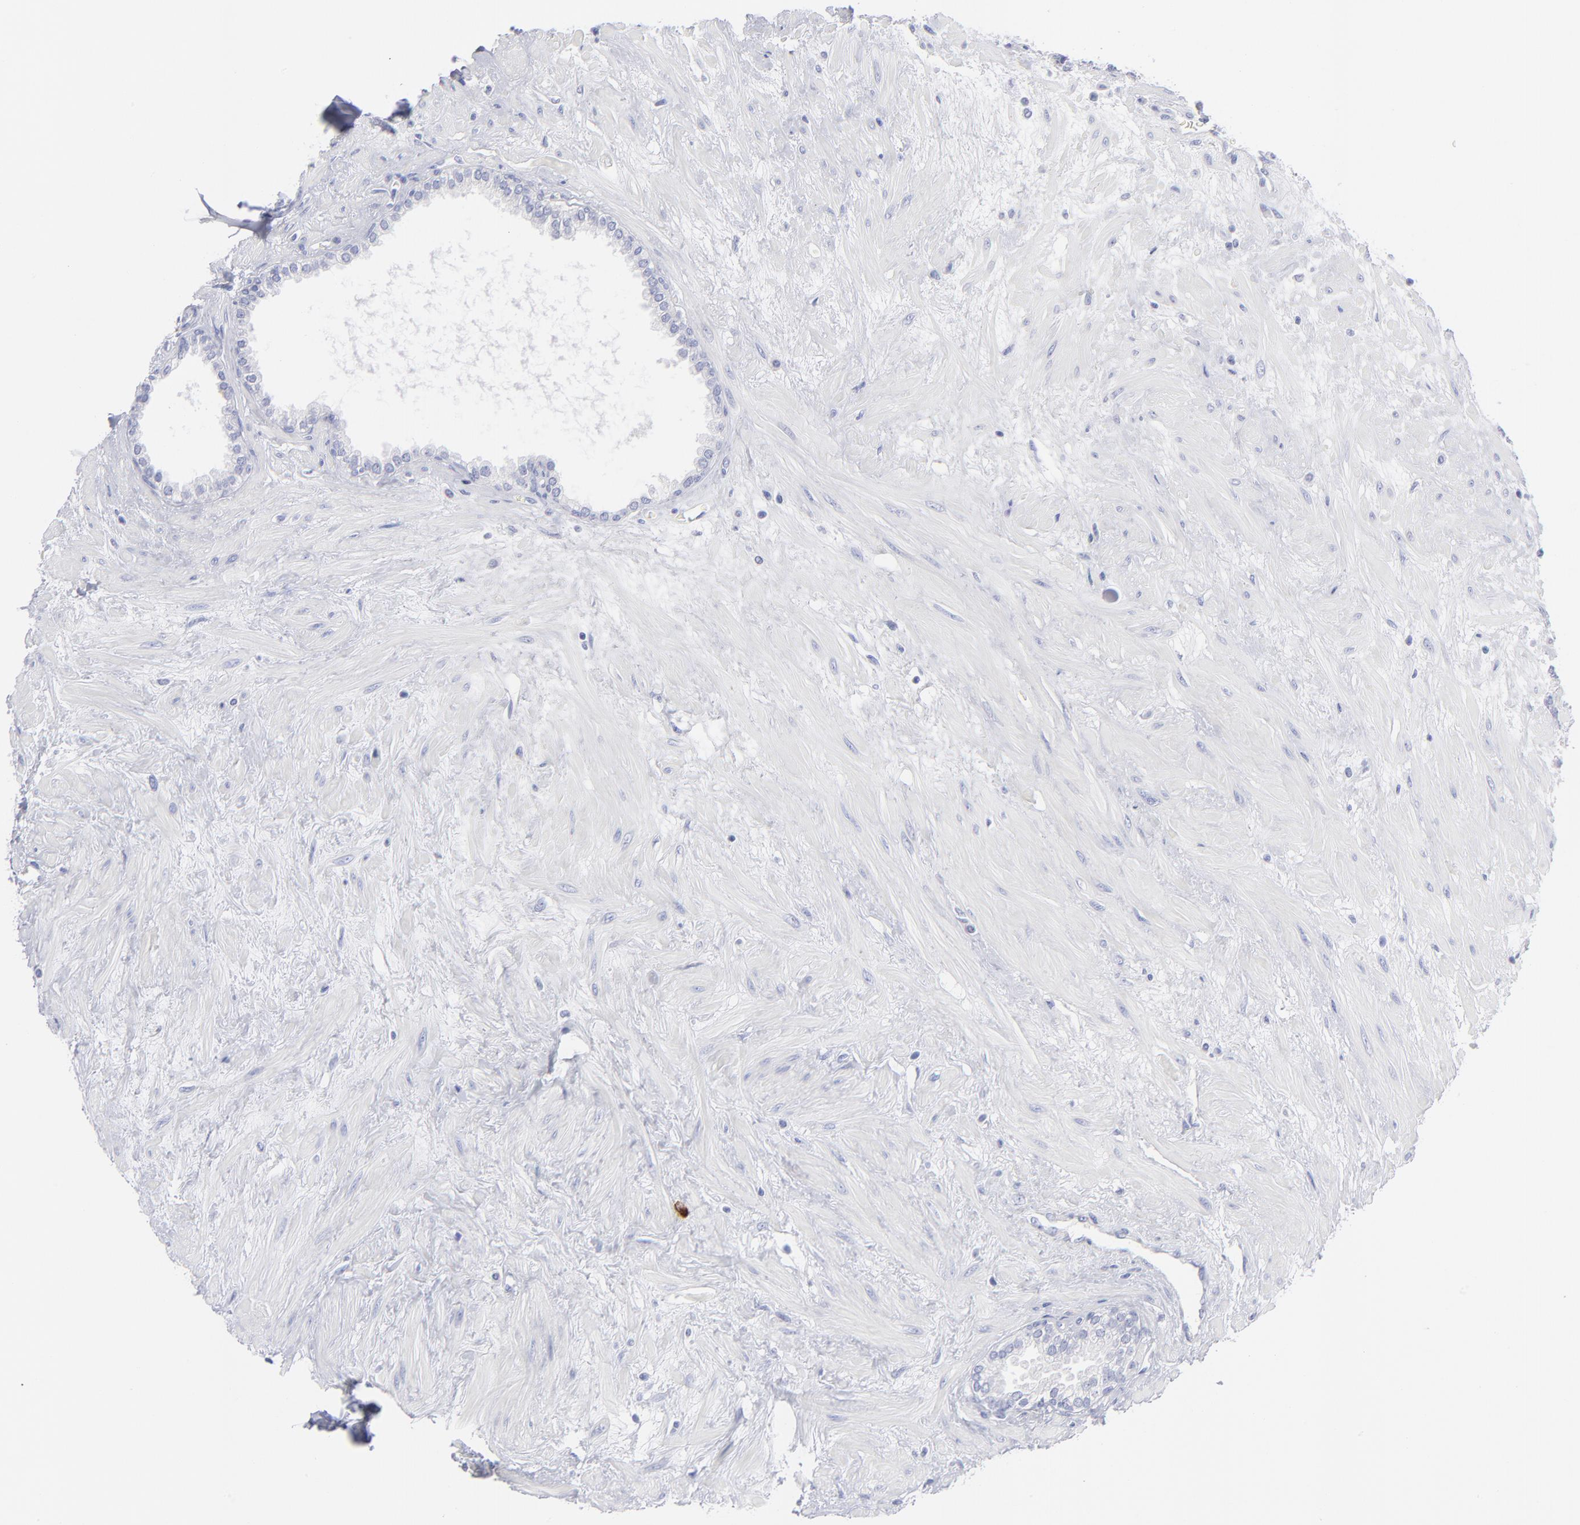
{"staining": {"intensity": "negative", "quantity": "none", "location": "none"}, "tissue": "prostate", "cell_type": "Glandular cells", "image_type": "normal", "snomed": [{"axis": "morphology", "description": "Normal tissue, NOS"}, {"axis": "topography", "description": "Prostate"}], "caption": "Protein analysis of benign prostate exhibits no significant staining in glandular cells. (DAB (3,3'-diaminobenzidine) immunohistochemistry, high magnification).", "gene": "CCNB1", "patient": {"sex": "male", "age": 64}}